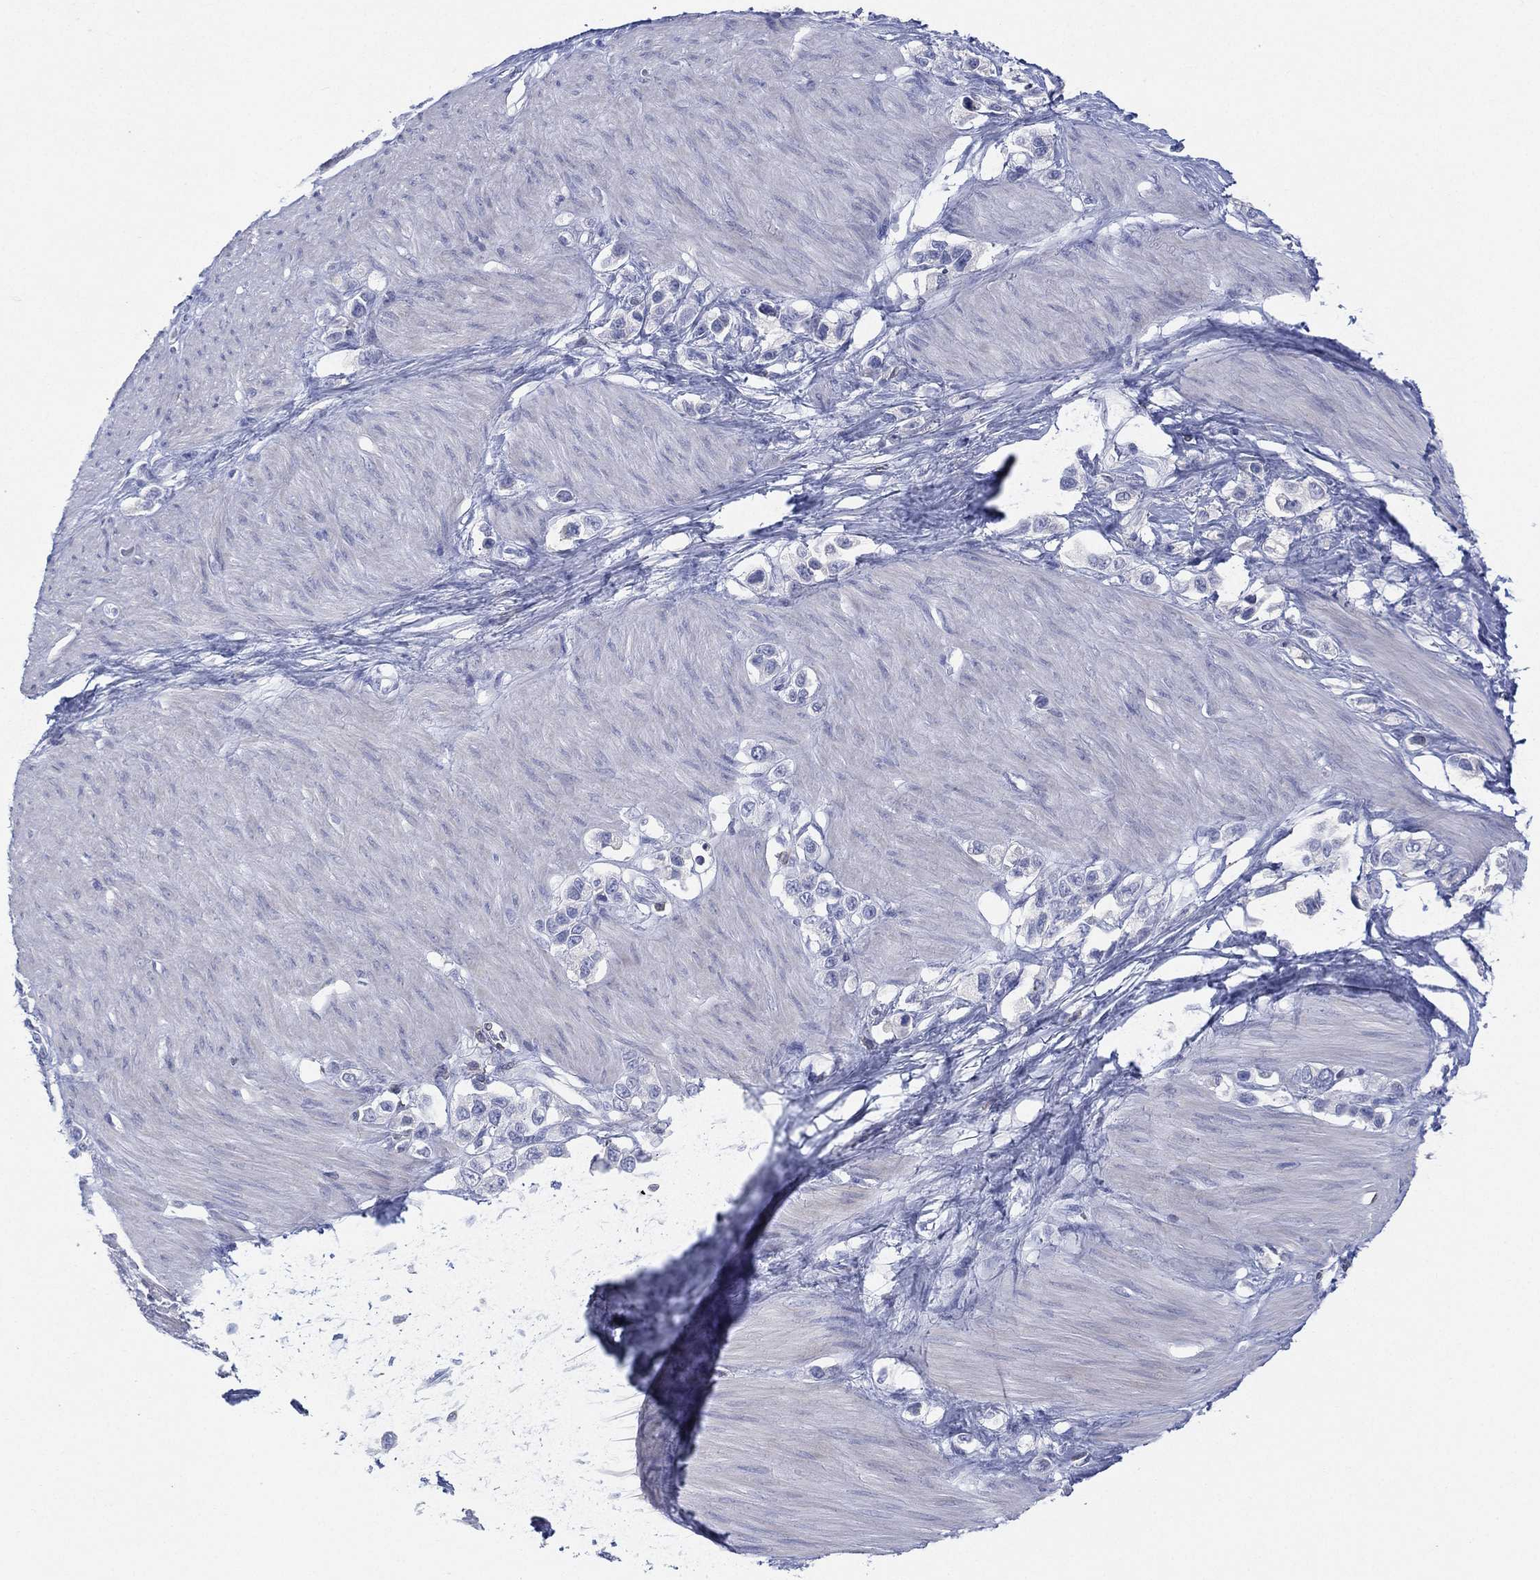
{"staining": {"intensity": "negative", "quantity": "none", "location": "none"}, "tissue": "stomach cancer", "cell_type": "Tumor cells", "image_type": "cancer", "snomed": [{"axis": "morphology", "description": "Normal tissue, NOS"}, {"axis": "morphology", "description": "Adenocarcinoma, NOS"}, {"axis": "morphology", "description": "Adenocarcinoma, High grade"}, {"axis": "topography", "description": "Stomach, upper"}, {"axis": "topography", "description": "Stomach"}], "caption": "A high-resolution photomicrograph shows immunohistochemistry (IHC) staining of stomach cancer (adenocarcinoma), which demonstrates no significant expression in tumor cells.", "gene": "SEPTIN1", "patient": {"sex": "female", "age": 65}}